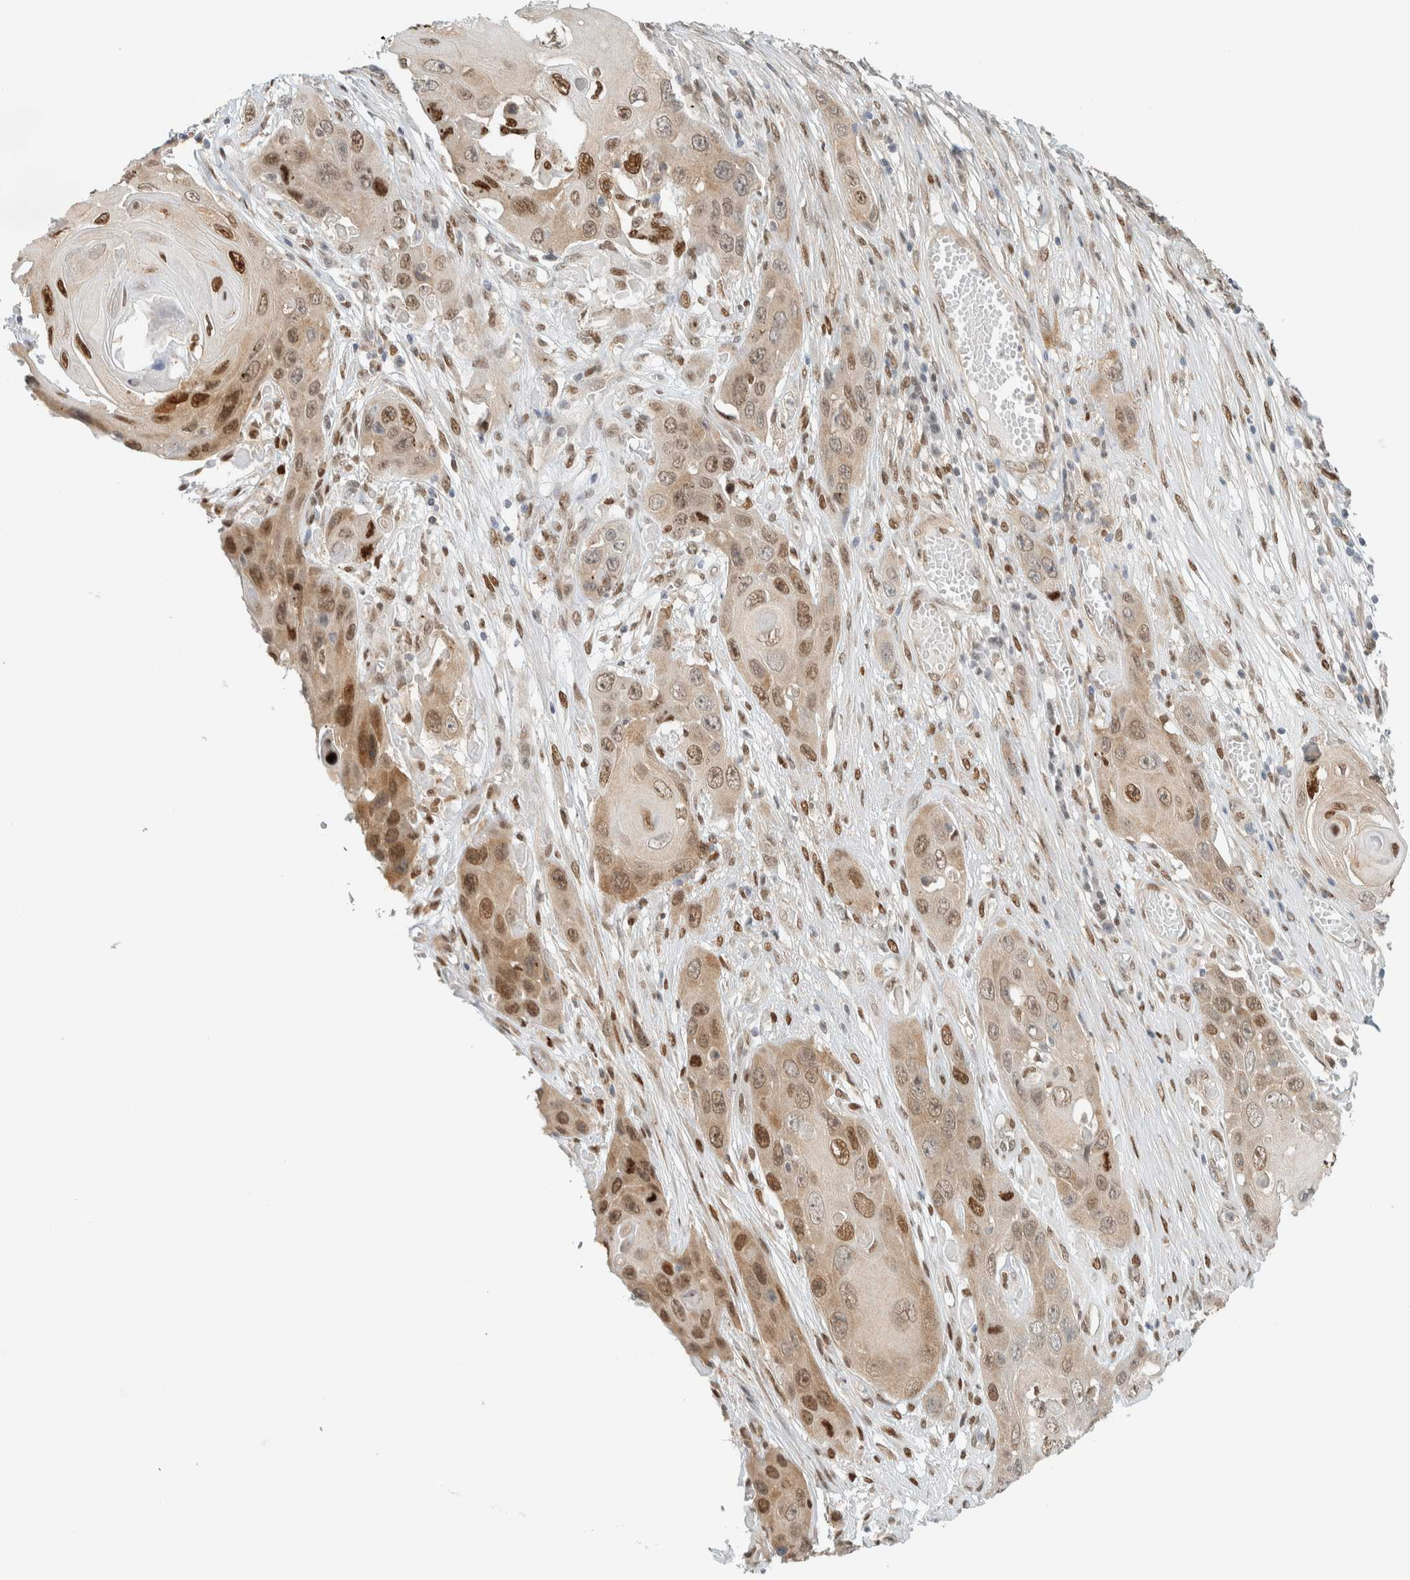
{"staining": {"intensity": "moderate", "quantity": ">75%", "location": "cytoplasmic/membranous,nuclear"}, "tissue": "skin cancer", "cell_type": "Tumor cells", "image_type": "cancer", "snomed": [{"axis": "morphology", "description": "Squamous cell carcinoma, NOS"}, {"axis": "topography", "description": "Skin"}], "caption": "Brown immunohistochemical staining in skin squamous cell carcinoma reveals moderate cytoplasmic/membranous and nuclear expression in approximately >75% of tumor cells. Nuclei are stained in blue.", "gene": "TFE3", "patient": {"sex": "male", "age": 55}}